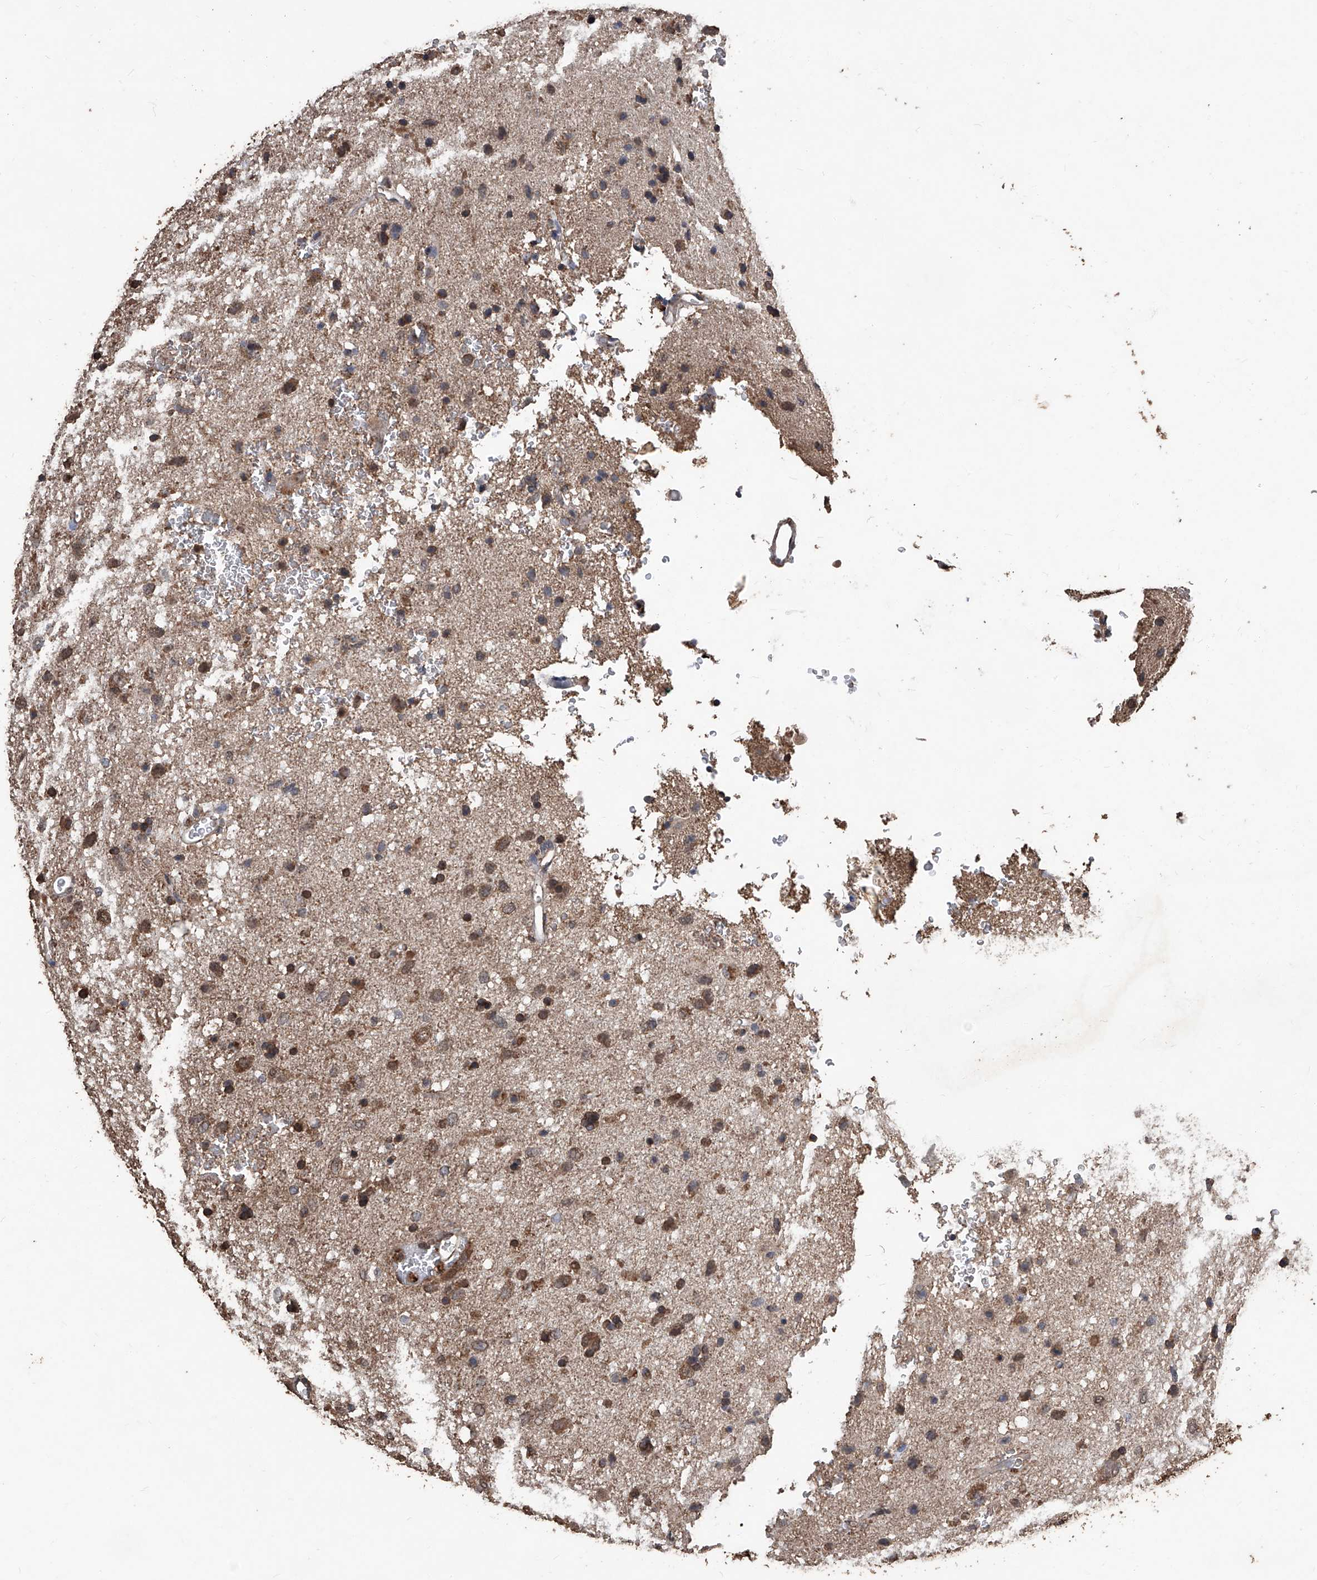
{"staining": {"intensity": "moderate", "quantity": "25%-75%", "location": "cytoplasmic/membranous"}, "tissue": "glioma", "cell_type": "Tumor cells", "image_type": "cancer", "snomed": [{"axis": "morphology", "description": "Glioma, malignant, Low grade"}, {"axis": "topography", "description": "Brain"}], "caption": "Approximately 25%-75% of tumor cells in human glioma show moderate cytoplasmic/membranous protein staining as visualized by brown immunohistochemical staining.", "gene": "STARD7", "patient": {"sex": "male", "age": 77}}